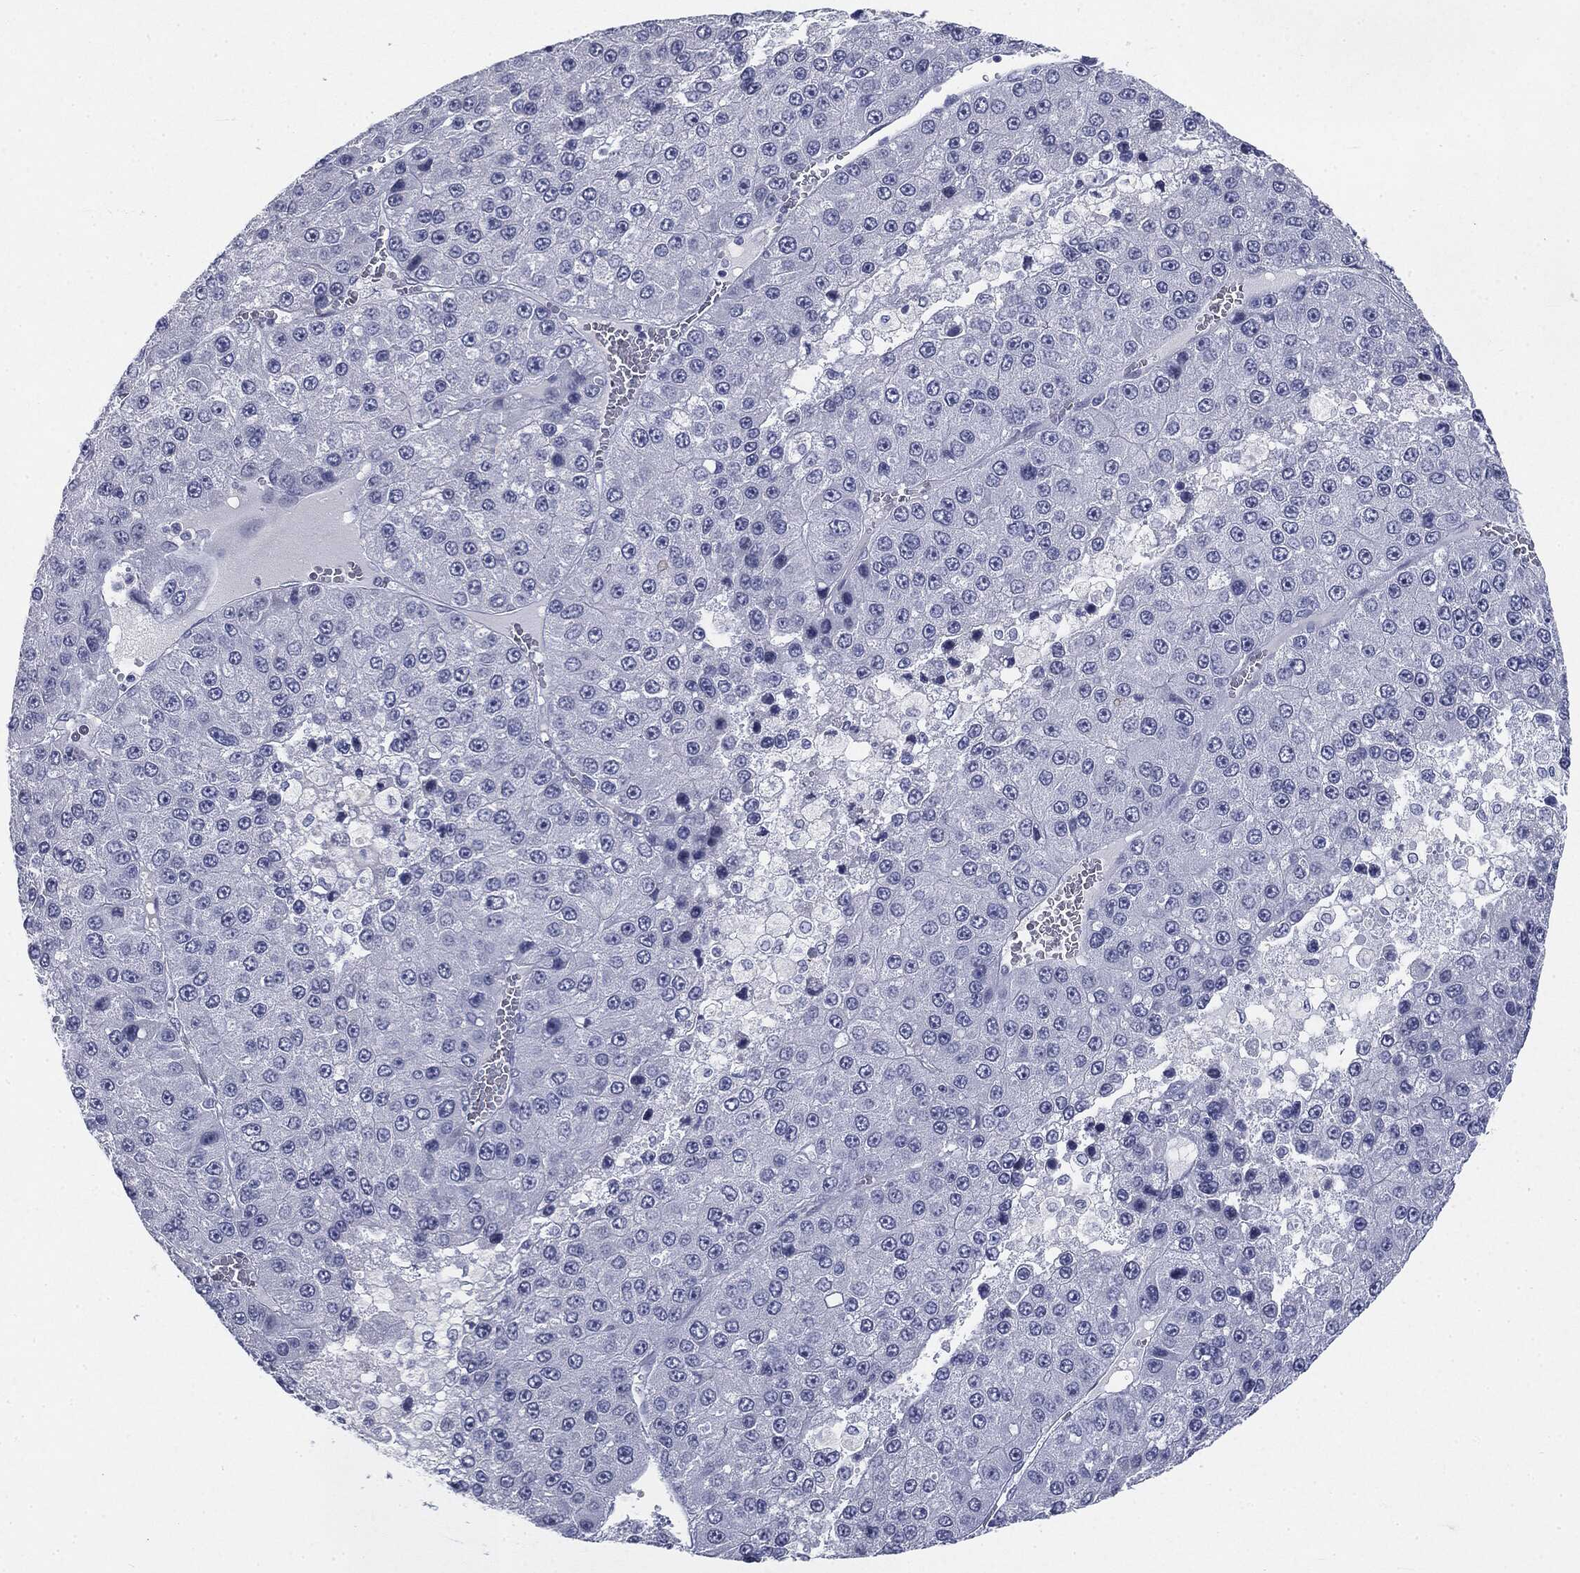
{"staining": {"intensity": "negative", "quantity": "none", "location": "none"}, "tissue": "liver cancer", "cell_type": "Tumor cells", "image_type": "cancer", "snomed": [{"axis": "morphology", "description": "Carcinoma, Hepatocellular, NOS"}, {"axis": "topography", "description": "Liver"}], "caption": "There is no significant staining in tumor cells of liver hepatocellular carcinoma.", "gene": "CGB1", "patient": {"sex": "female", "age": 73}}